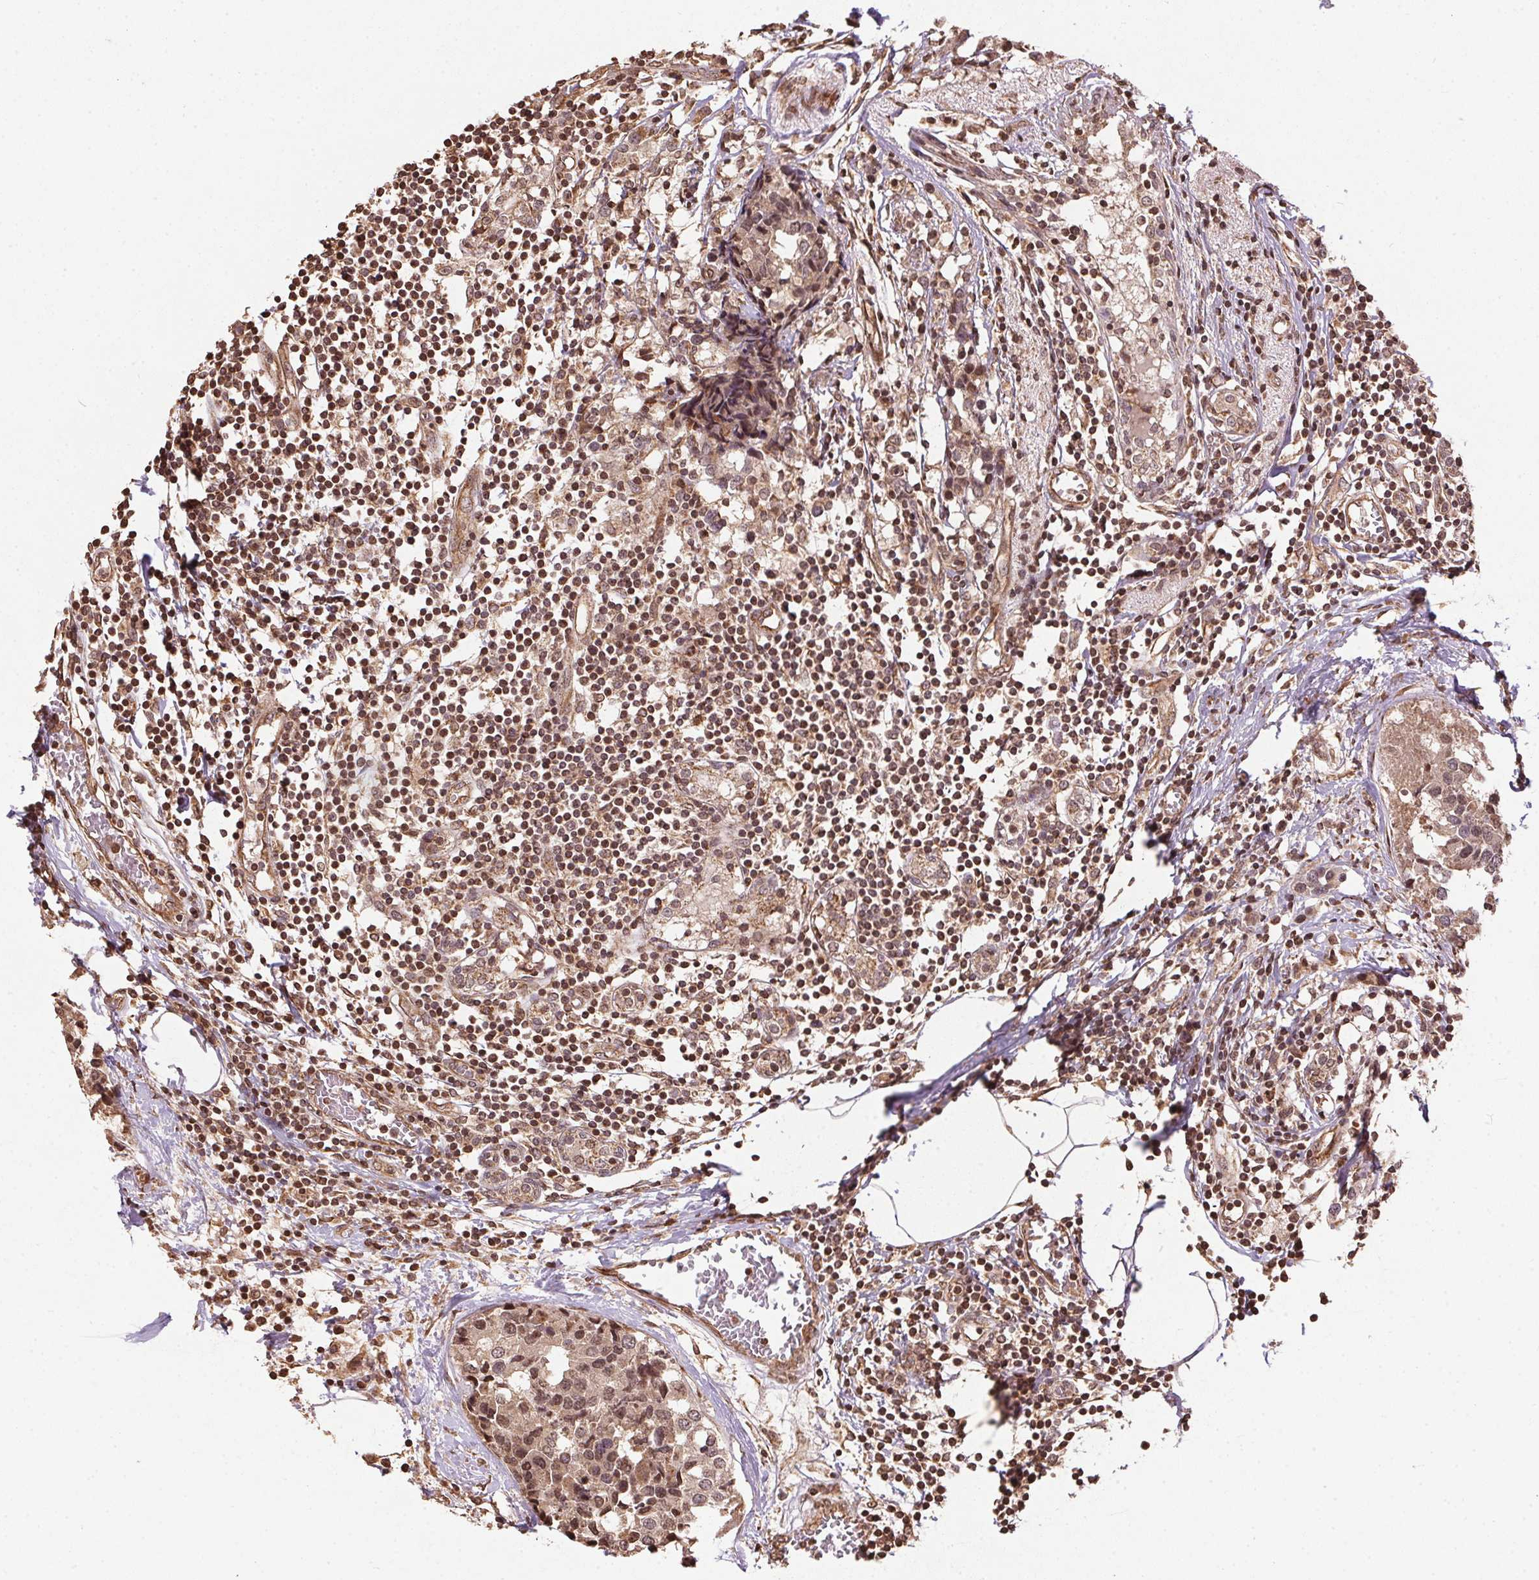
{"staining": {"intensity": "moderate", "quantity": ">75%", "location": "cytoplasmic/membranous"}, "tissue": "breast cancer", "cell_type": "Tumor cells", "image_type": "cancer", "snomed": [{"axis": "morphology", "description": "Lobular carcinoma"}, {"axis": "topography", "description": "Breast"}], "caption": "Lobular carcinoma (breast) stained with a brown dye shows moderate cytoplasmic/membranous positive staining in approximately >75% of tumor cells.", "gene": "SPRED2", "patient": {"sex": "female", "age": 59}}